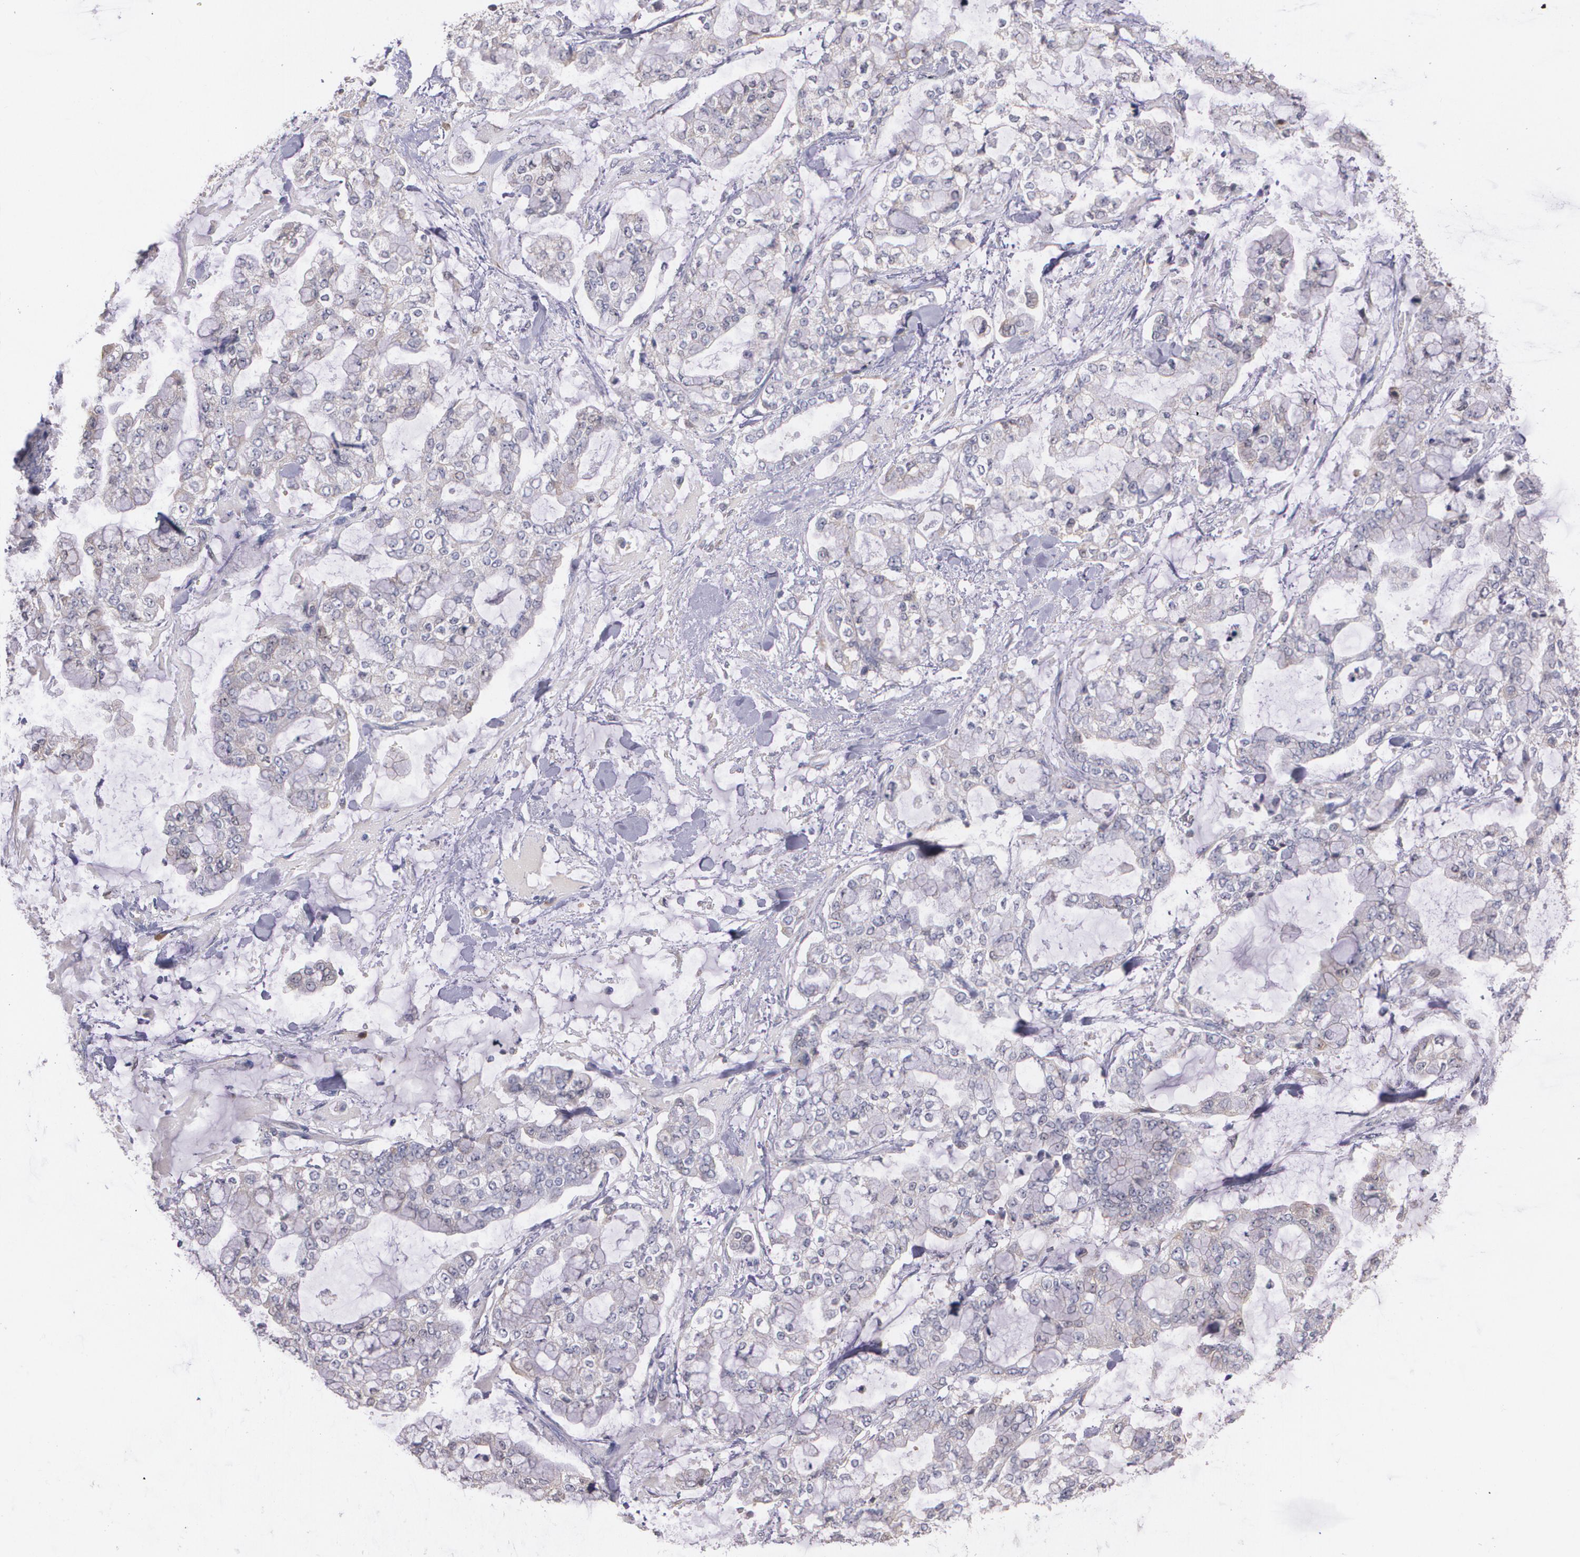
{"staining": {"intensity": "weak", "quantity": "<25%", "location": "cytoplasmic/membranous"}, "tissue": "stomach cancer", "cell_type": "Tumor cells", "image_type": "cancer", "snomed": [{"axis": "morphology", "description": "Normal tissue, NOS"}, {"axis": "morphology", "description": "Adenocarcinoma, NOS"}, {"axis": "topography", "description": "Stomach, upper"}, {"axis": "topography", "description": "Stomach"}], "caption": "High magnification brightfield microscopy of stomach cancer (adenocarcinoma) stained with DAB (brown) and counterstained with hematoxylin (blue): tumor cells show no significant staining. Brightfield microscopy of immunohistochemistry stained with DAB (3,3'-diaminobenzidine) (brown) and hematoxylin (blue), captured at high magnification.", "gene": "AMBP", "patient": {"sex": "male", "age": 76}}